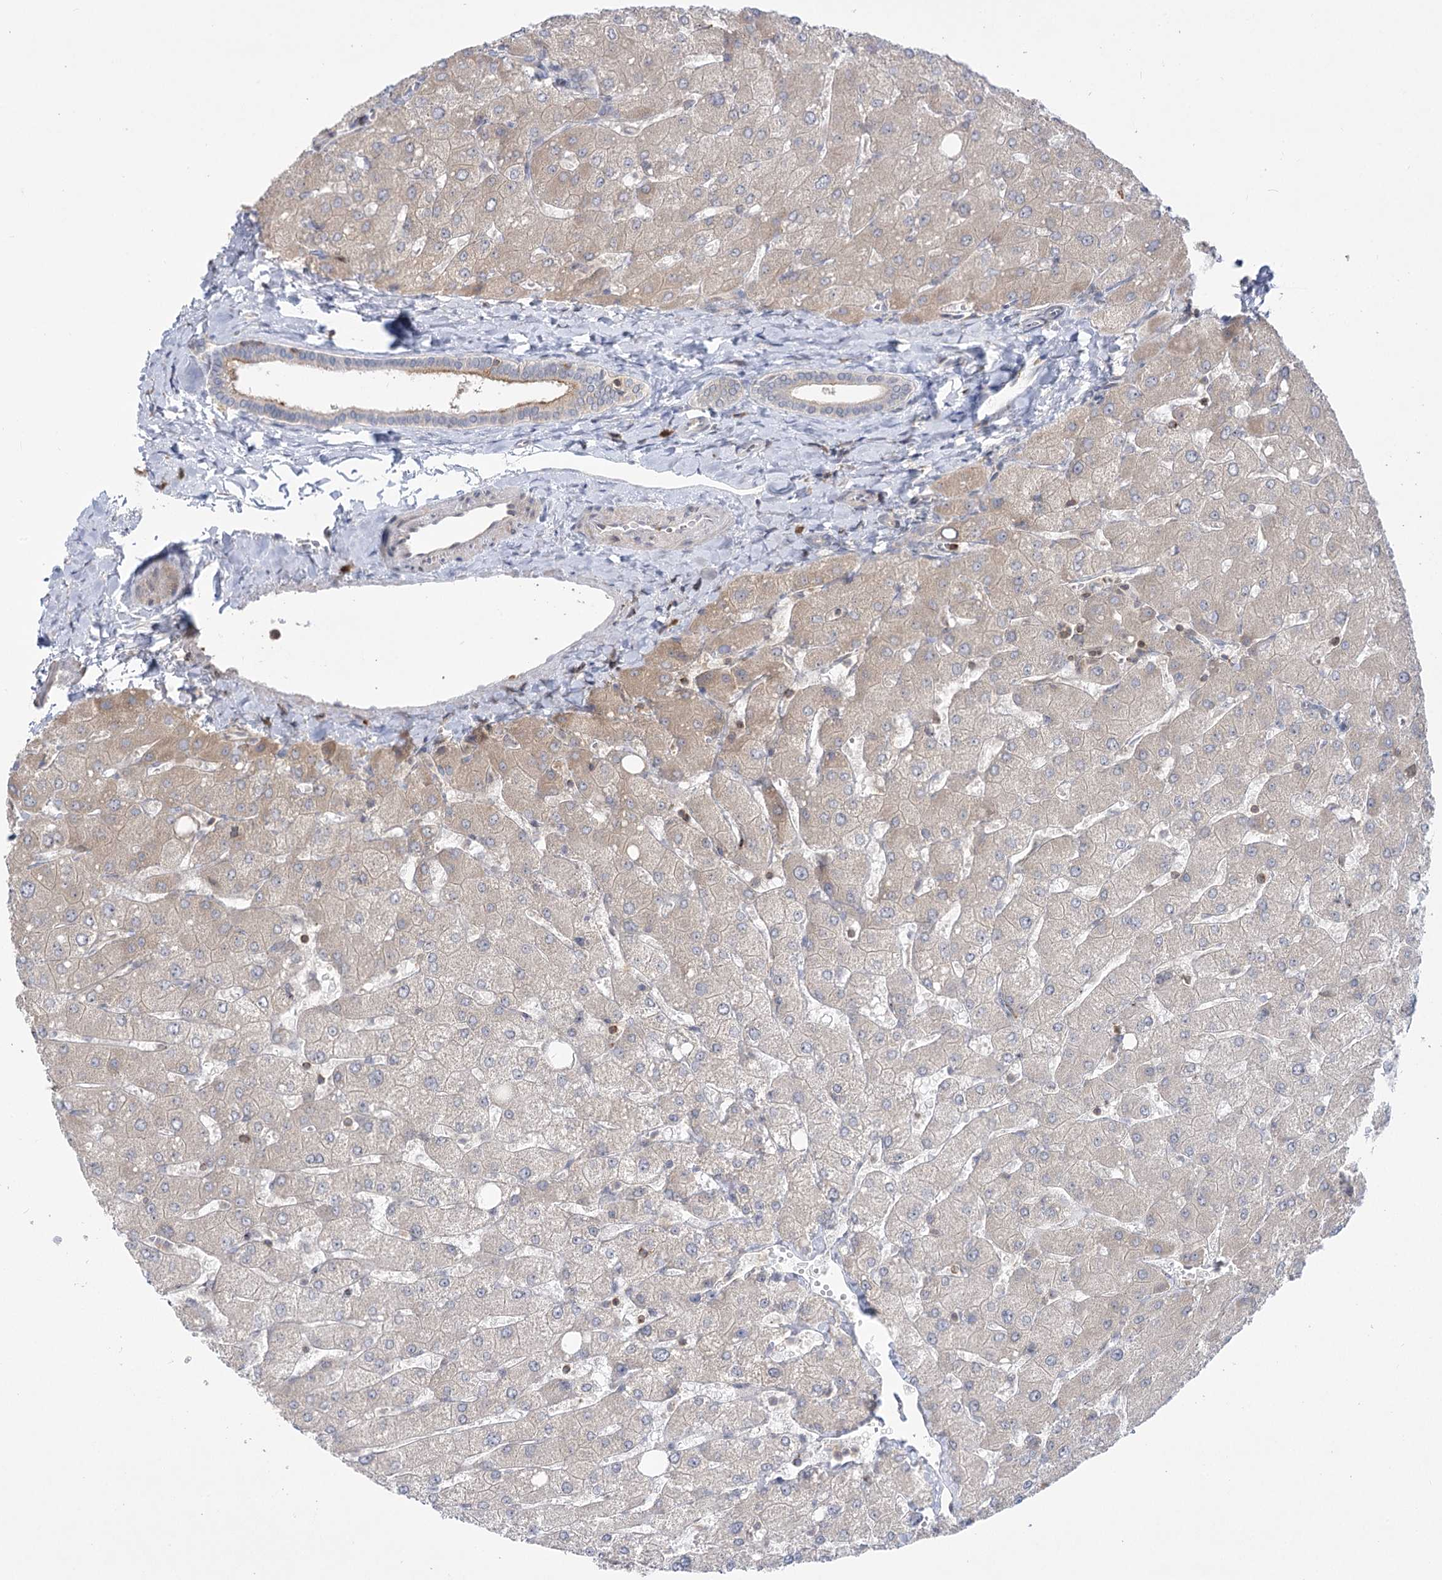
{"staining": {"intensity": "weak", "quantity": "<25%", "location": "cytoplasmic/membranous"}, "tissue": "liver", "cell_type": "Cholangiocytes", "image_type": "normal", "snomed": [{"axis": "morphology", "description": "Normal tissue, NOS"}, {"axis": "topography", "description": "Liver"}], "caption": "Immunohistochemistry (IHC) histopathology image of benign human liver stained for a protein (brown), which reveals no staining in cholangiocytes. (Brightfield microscopy of DAB (3,3'-diaminobenzidine) immunohistochemistry (IHC) at high magnification).", "gene": "SYTL1", "patient": {"sex": "male", "age": 55}}